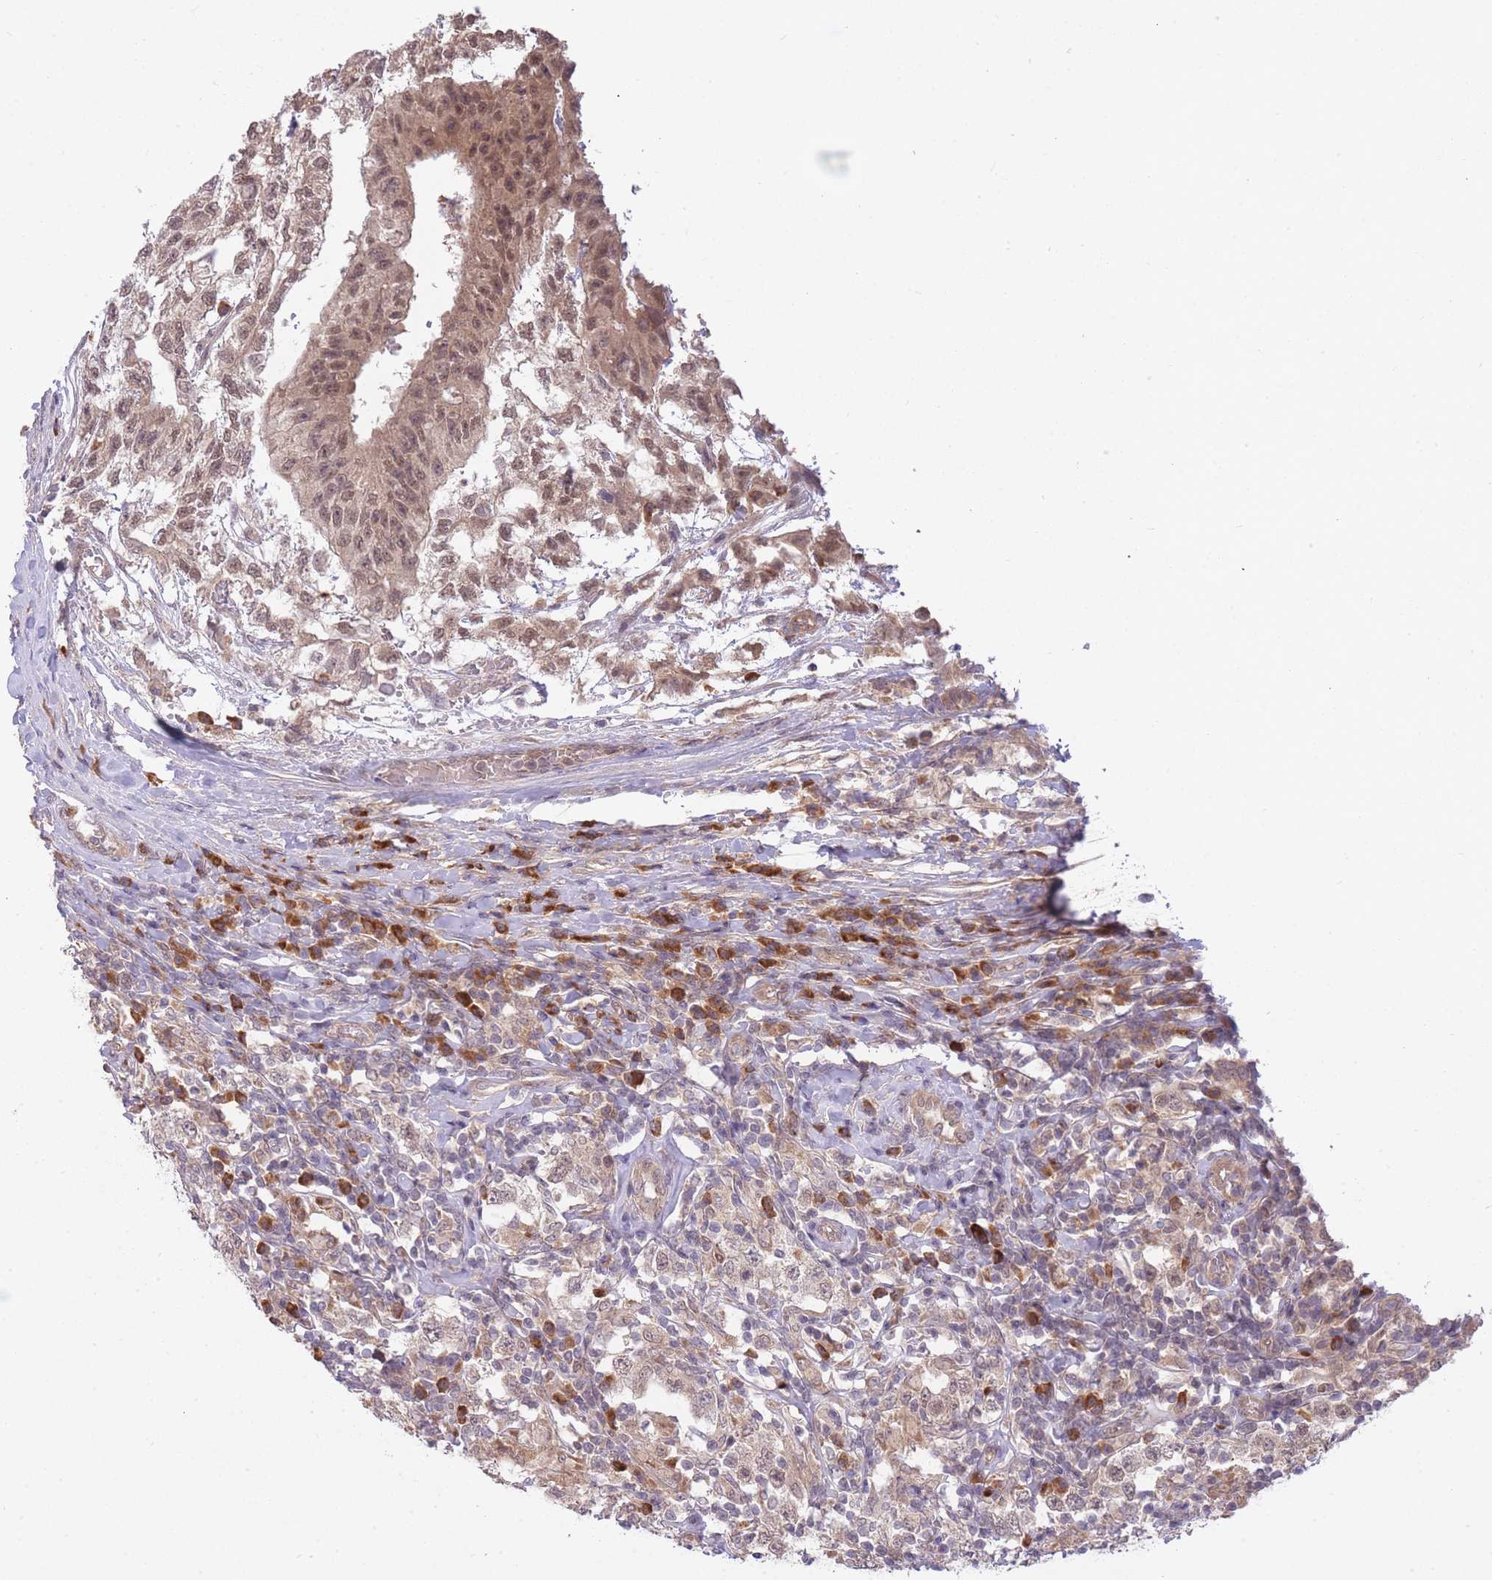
{"staining": {"intensity": "weak", "quantity": "25%-75%", "location": "cytoplasmic/membranous,nuclear"}, "tissue": "testis cancer", "cell_type": "Tumor cells", "image_type": "cancer", "snomed": [{"axis": "morphology", "description": "Seminoma, NOS"}, {"axis": "morphology", "description": "Carcinoma, Embryonal, NOS"}, {"axis": "topography", "description": "Testis"}], "caption": "There is low levels of weak cytoplasmic/membranous and nuclear positivity in tumor cells of embryonal carcinoma (testis), as demonstrated by immunohistochemical staining (brown color).", "gene": "SMC6", "patient": {"sex": "male", "age": 41}}